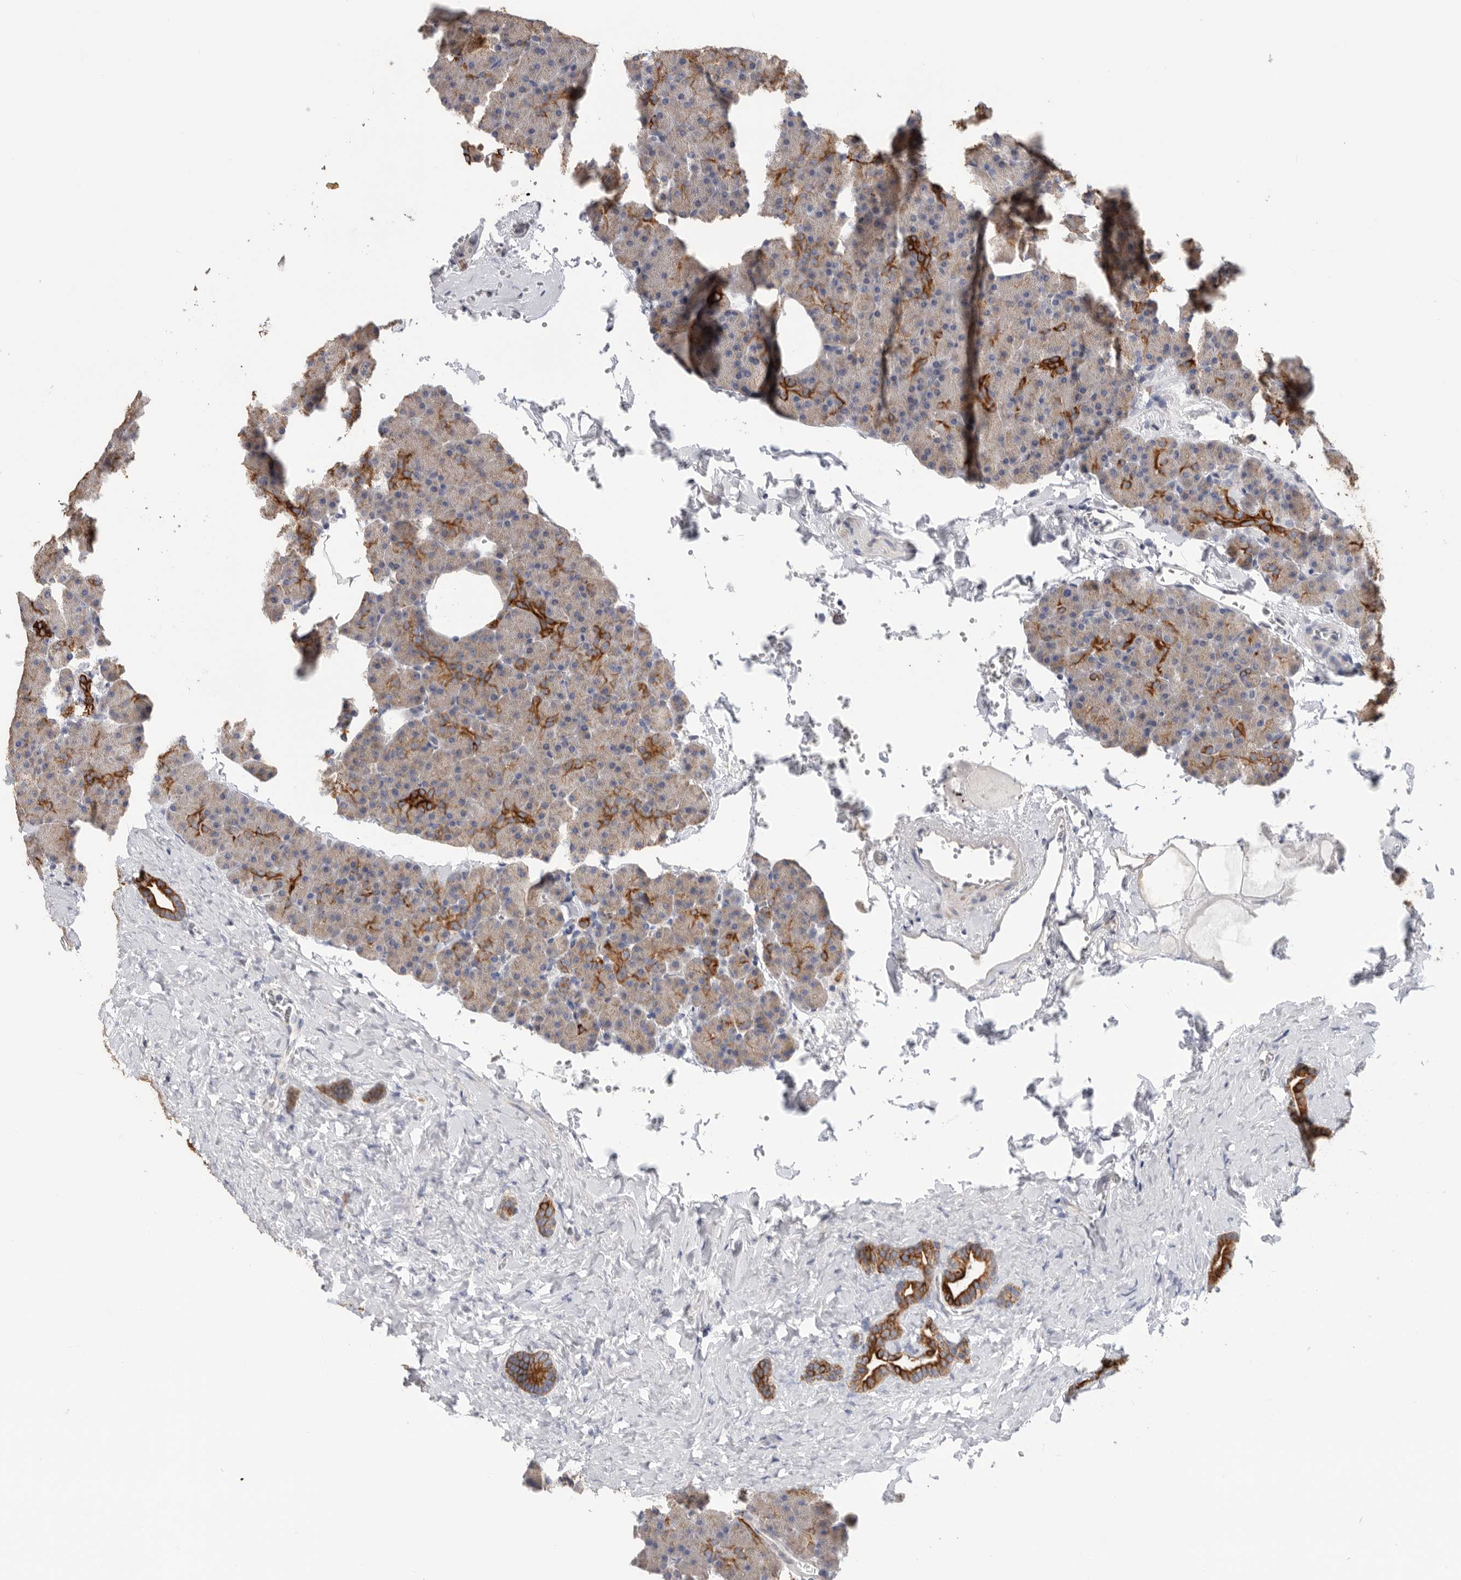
{"staining": {"intensity": "strong", "quantity": "<25%", "location": "cytoplasmic/membranous"}, "tissue": "pancreas", "cell_type": "Exocrine glandular cells", "image_type": "normal", "snomed": [{"axis": "morphology", "description": "Normal tissue, NOS"}, {"axis": "morphology", "description": "Carcinoid, malignant, NOS"}, {"axis": "topography", "description": "Pancreas"}], "caption": "Immunohistochemical staining of benign human pancreas reveals medium levels of strong cytoplasmic/membranous staining in about <25% of exocrine glandular cells.", "gene": "MTFR1L", "patient": {"sex": "female", "age": 35}}